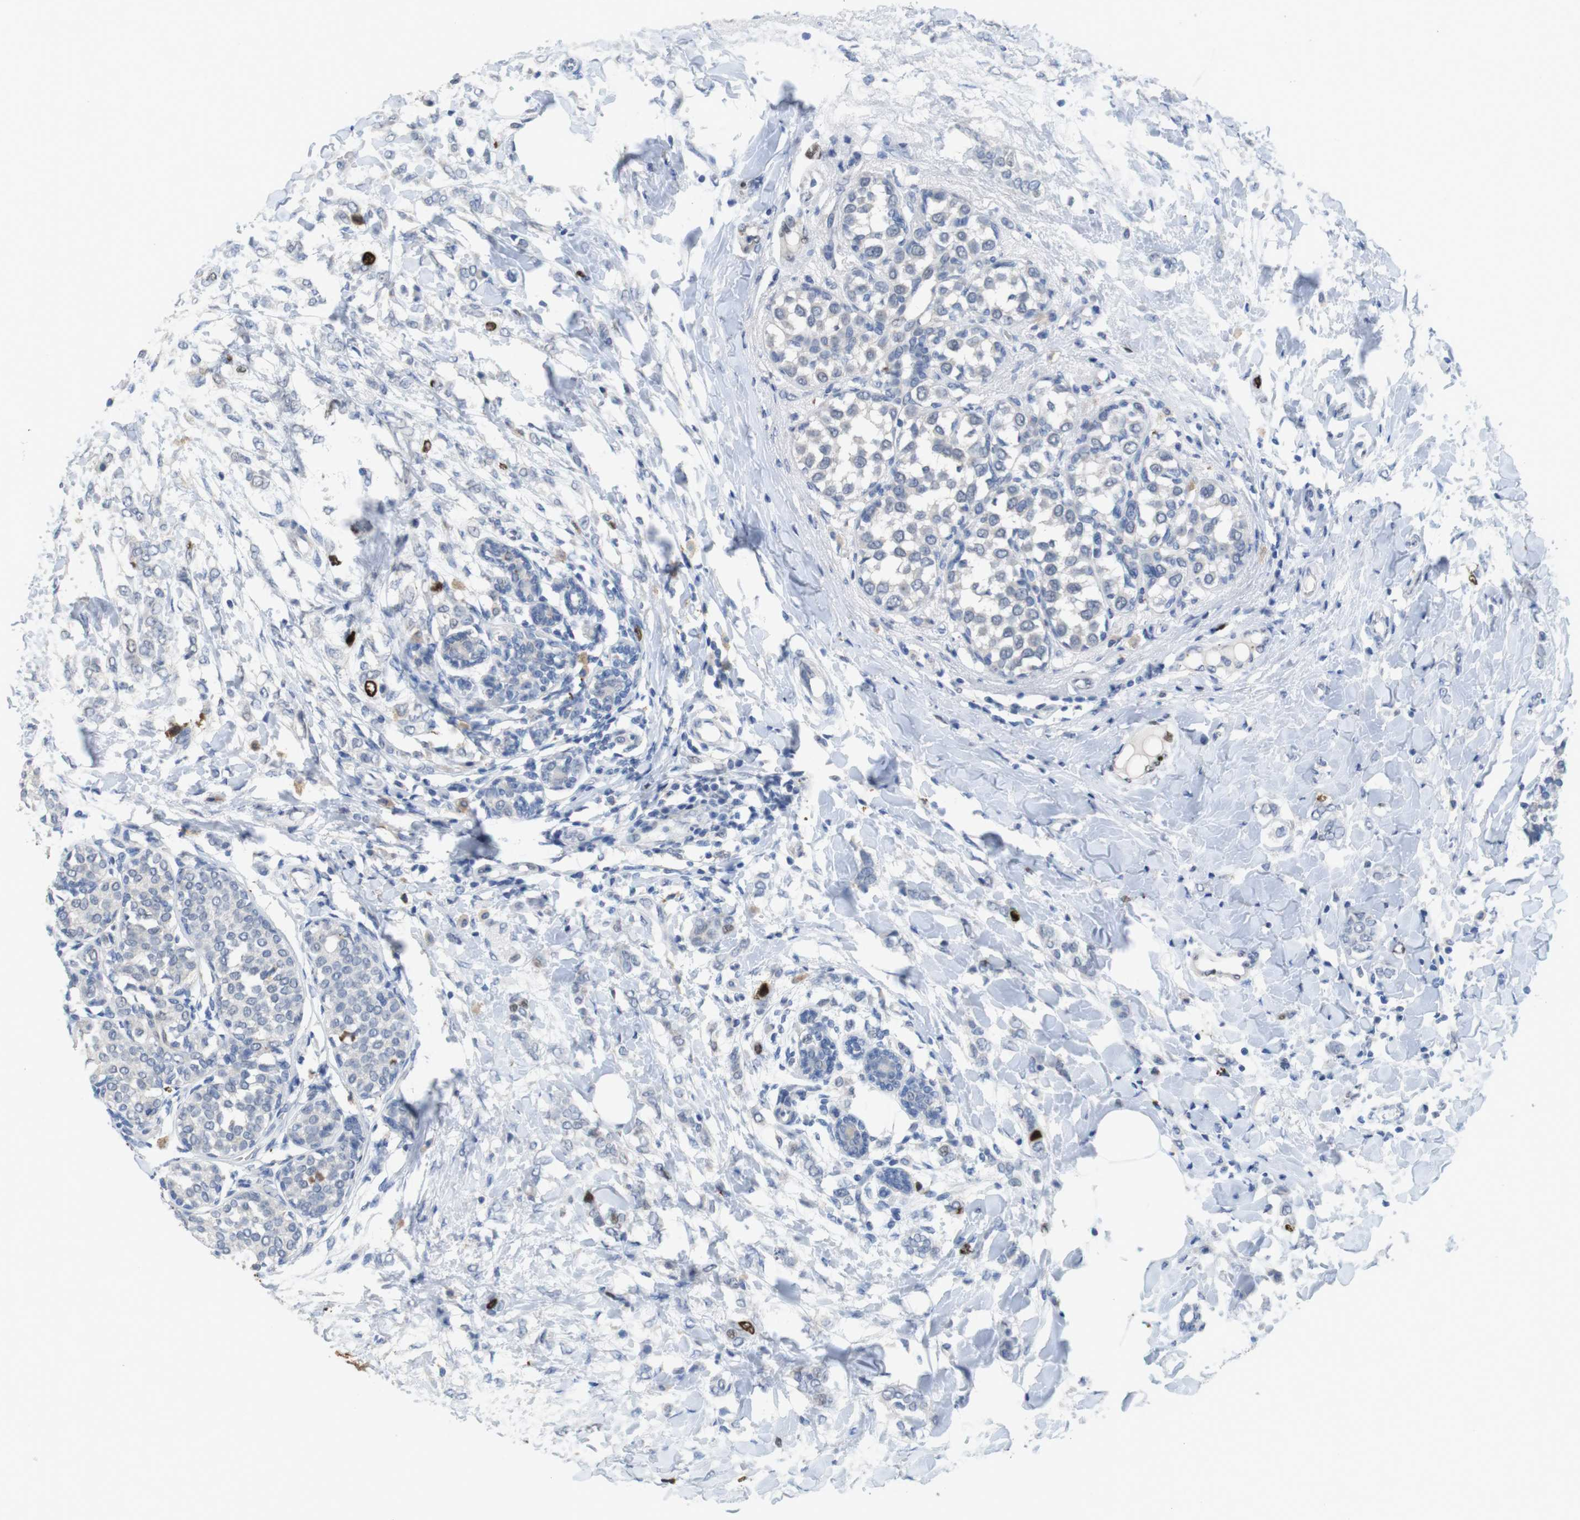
{"staining": {"intensity": "negative", "quantity": "none", "location": "none"}, "tissue": "breast cancer", "cell_type": "Tumor cells", "image_type": "cancer", "snomed": [{"axis": "morphology", "description": "Lobular carcinoma, in situ"}, {"axis": "morphology", "description": "Lobular carcinoma"}, {"axis": "topography", "description": "Breast"}], "caption": "This is a photomicrograph of immunohistochemistry (IHC) staining of breast cancer, which shows no expression in tumor cells. (DAB IHC with hematoxylin counter stain).", "gene": "KPNA2", "patient": {"sex": "female", "age": 41}}